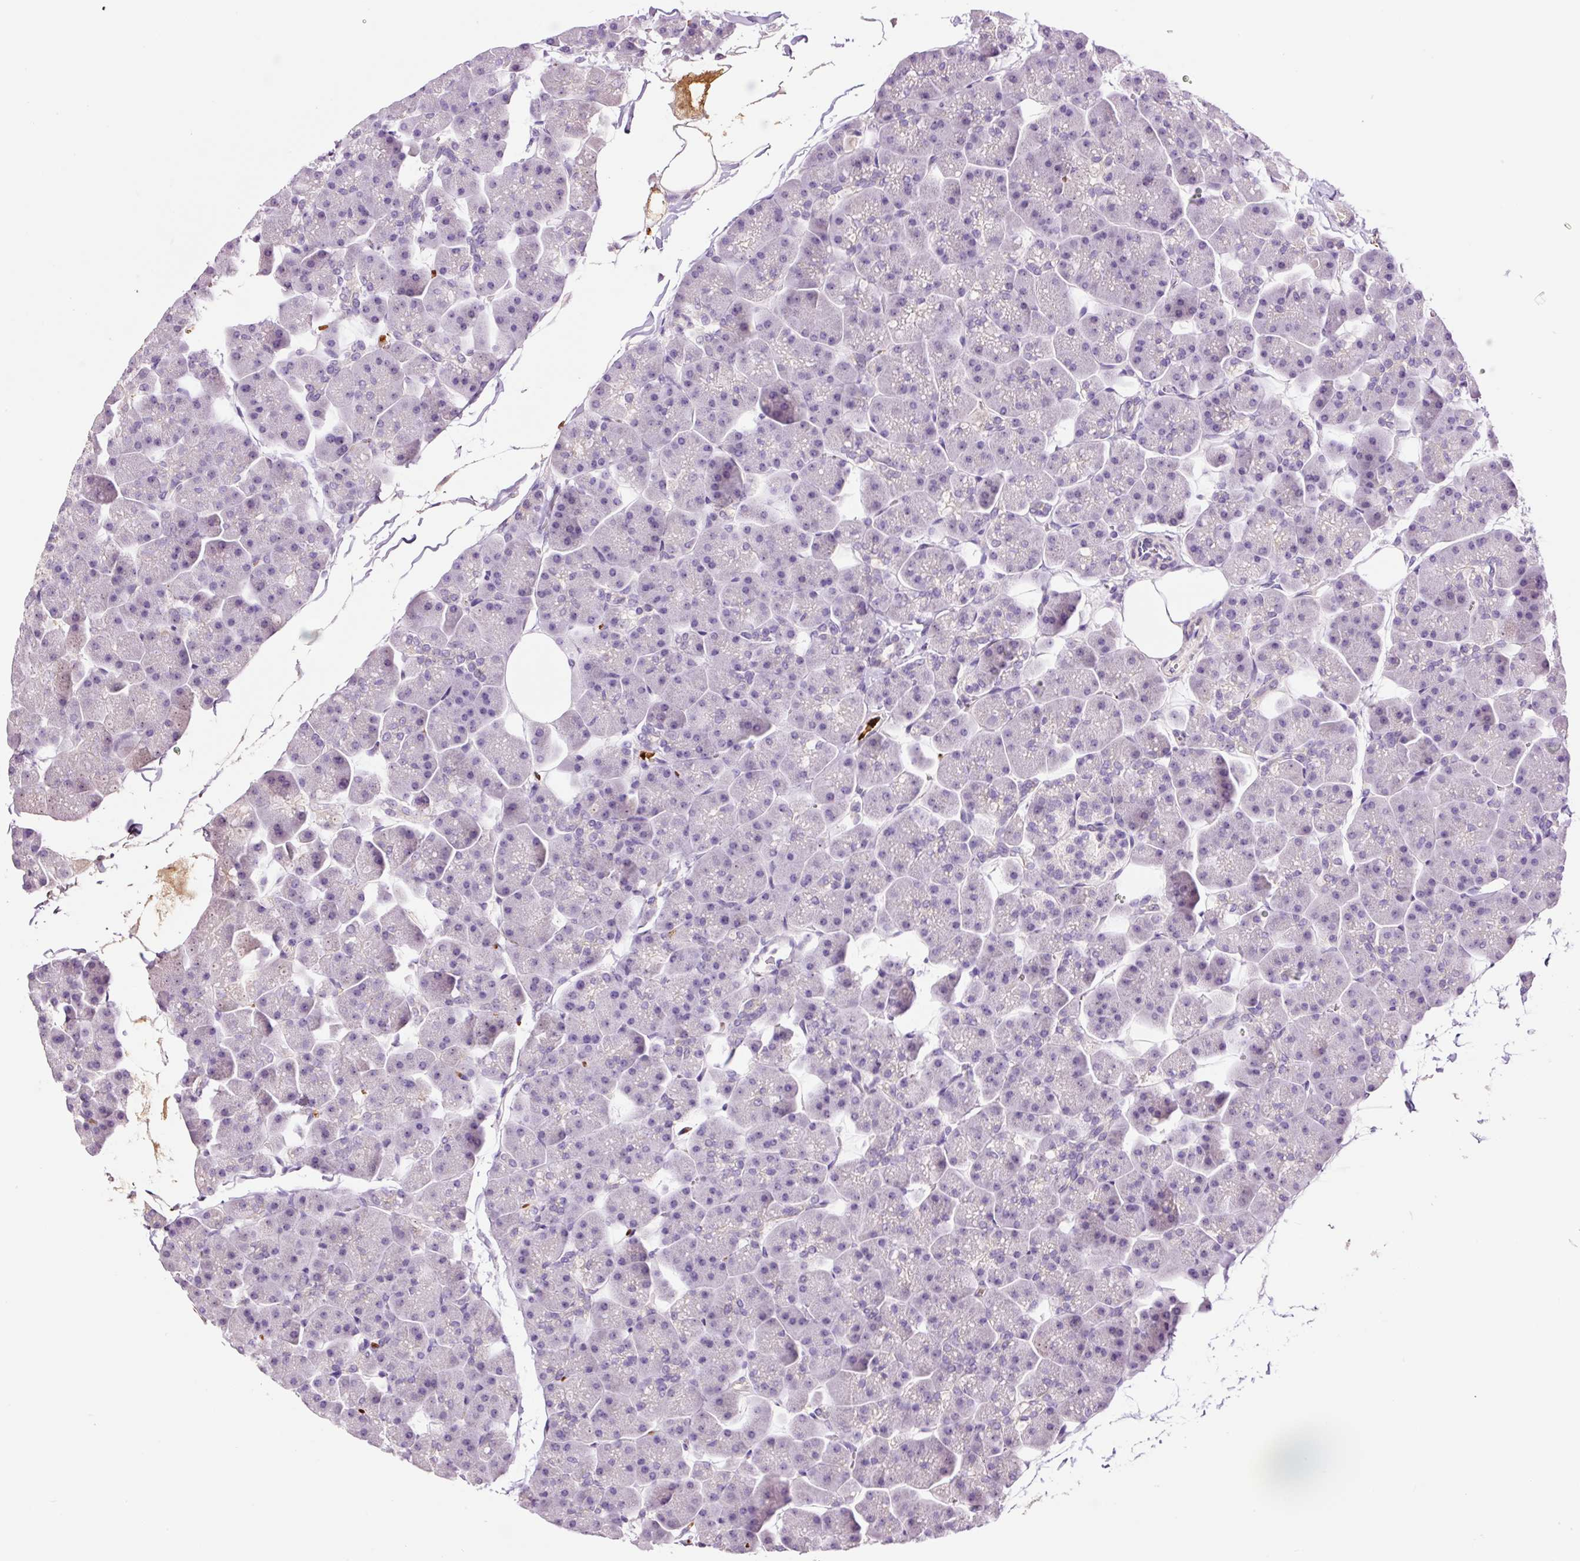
{"staining": {"intensity": "negative", "quantity": "none", "location": "none"}, "tissue": "pancreas", "cell_type": "Exocrine glandular cells", "image_type": "normal", "snomed": [{"axis": "morphology", "description": "Normal tissue, NOS"}, {"axis": "topography", "description": "Pancreas"}], "caption": "Immunohistochemistry (IHC) micrograph of unremarkable pancreas: pancreas stained with DAB shows no significant protein expression in exocrine glandular cells.", "gene": "TMEM235", "patient": {"sex": "male", "age": 35}}